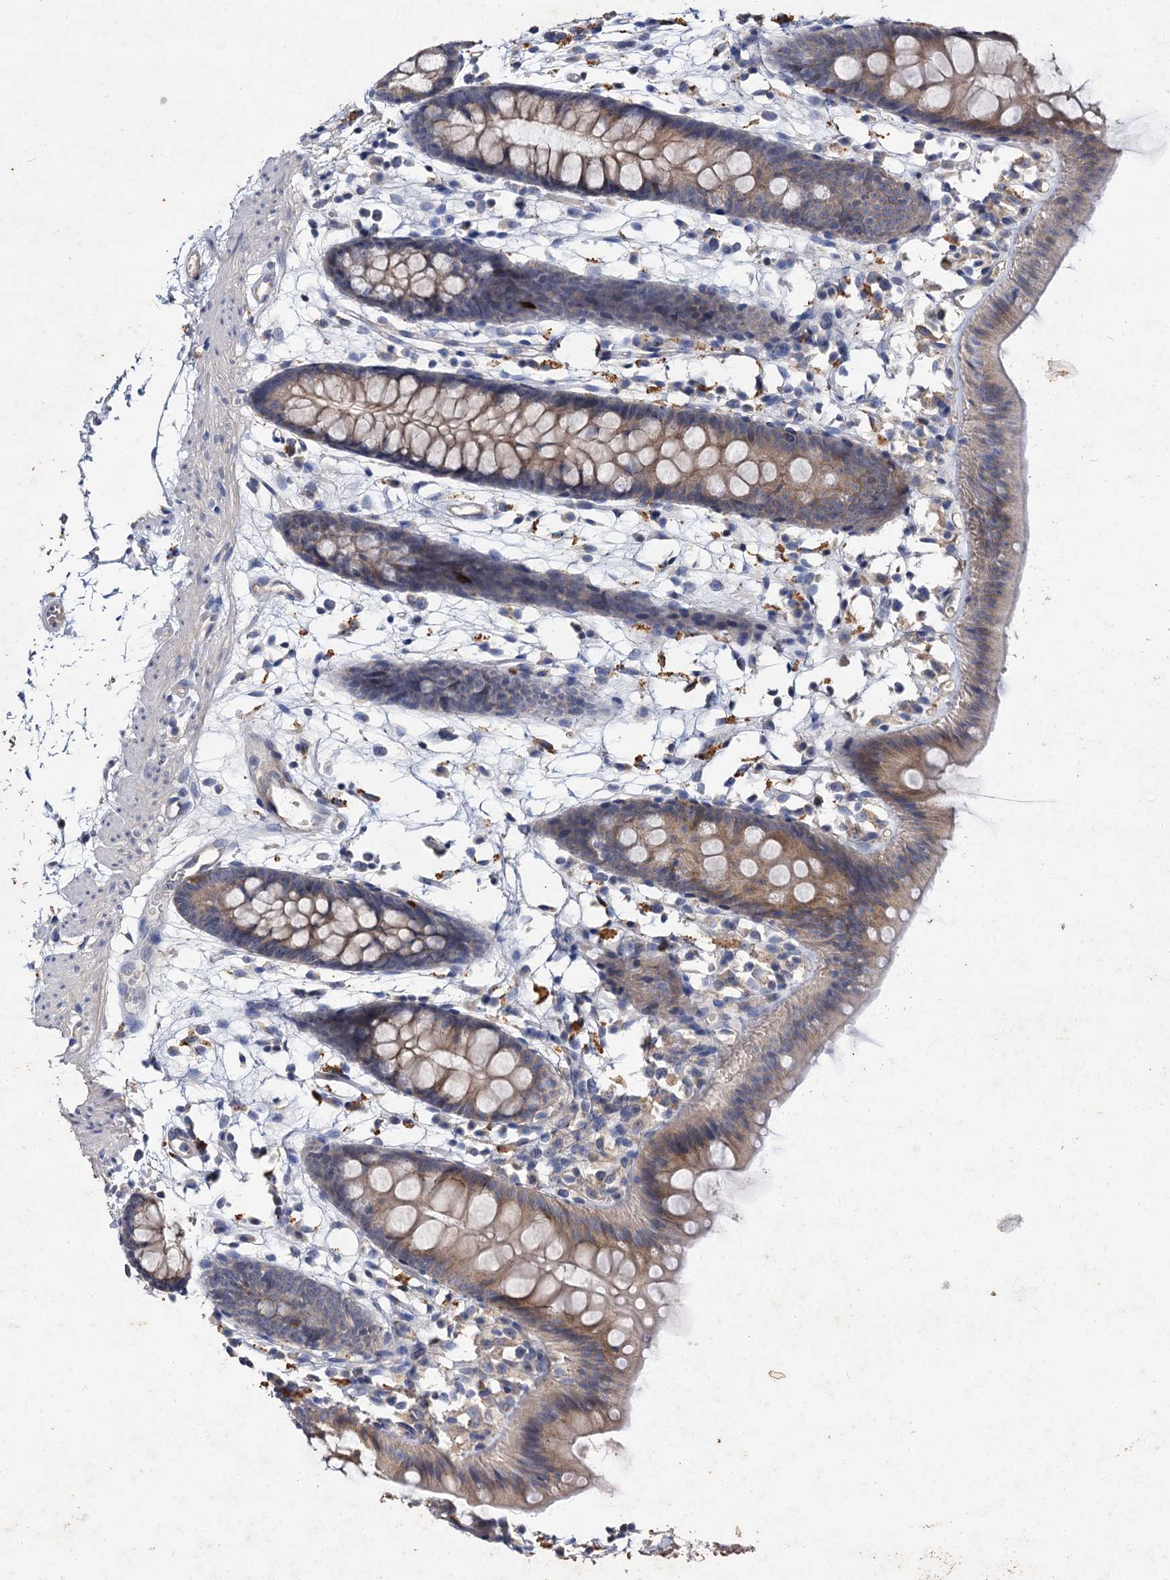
{"staining": {"intensity": "moderate", "quantity": ">75%", "location": "cytoplasmic/membranous"}, "tissue": "colon", "cell_type": "Endothelial cells", "image_type": "normal", "snomed": [{"axis": "morphology", "description": "Normal tissue, NOS"}, {"axis": "topography", "description": "Colon"}], "caption": "IHC histopathology image of benign colon: human colon stained using immunohistochemistry (IHC) exhibits medium levels of moderate protein expression localized specifically in the cytoplasmic/membranous of endothelial cells, appearing as a cytoplasmic/membranous brown color.", "gene": "ATP9A", "patient": {"sex": "male", "age": 56}}